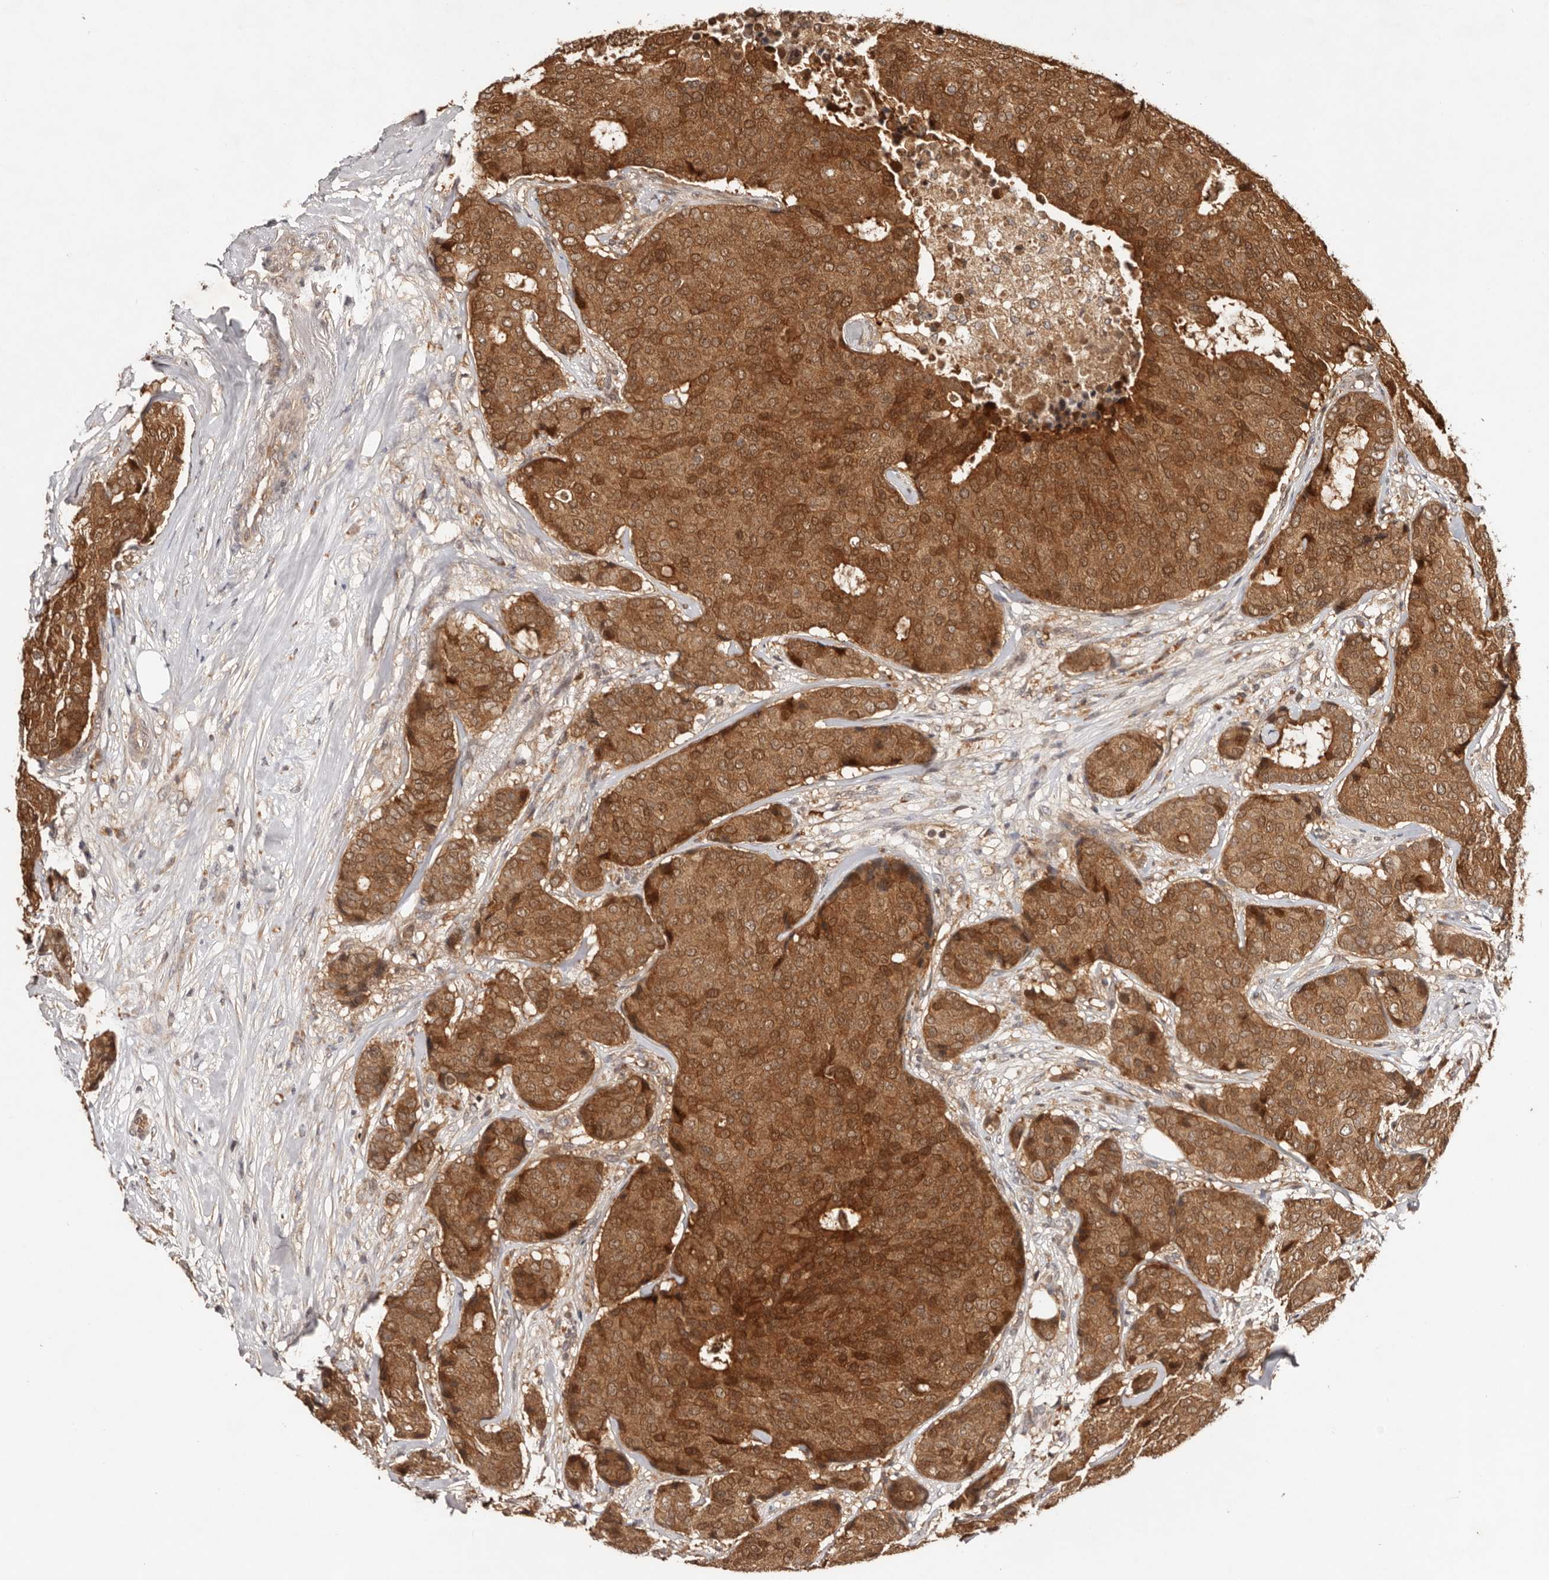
{"staining": {"intensity": "strong", "quantity": ">75%", "location": "cytoplasmic/membranous"}, "tissue": "breast cancer", "cell_type": "Tumor cells", "image_type": "cancer", "snomed": [{"axis": "morphology", "description": "Duct carcinoma"}, {"axis": "topography", "description": "Breast"}], "caption": "High-power microscopy captured an immunohistochemistry histopathology image of breast cancer, revealing strong cytoplasmic/membranous expression in about >75% of tumor cells.", "gene": "PKIB", "patient": {"sex": "female", "age": 75}}